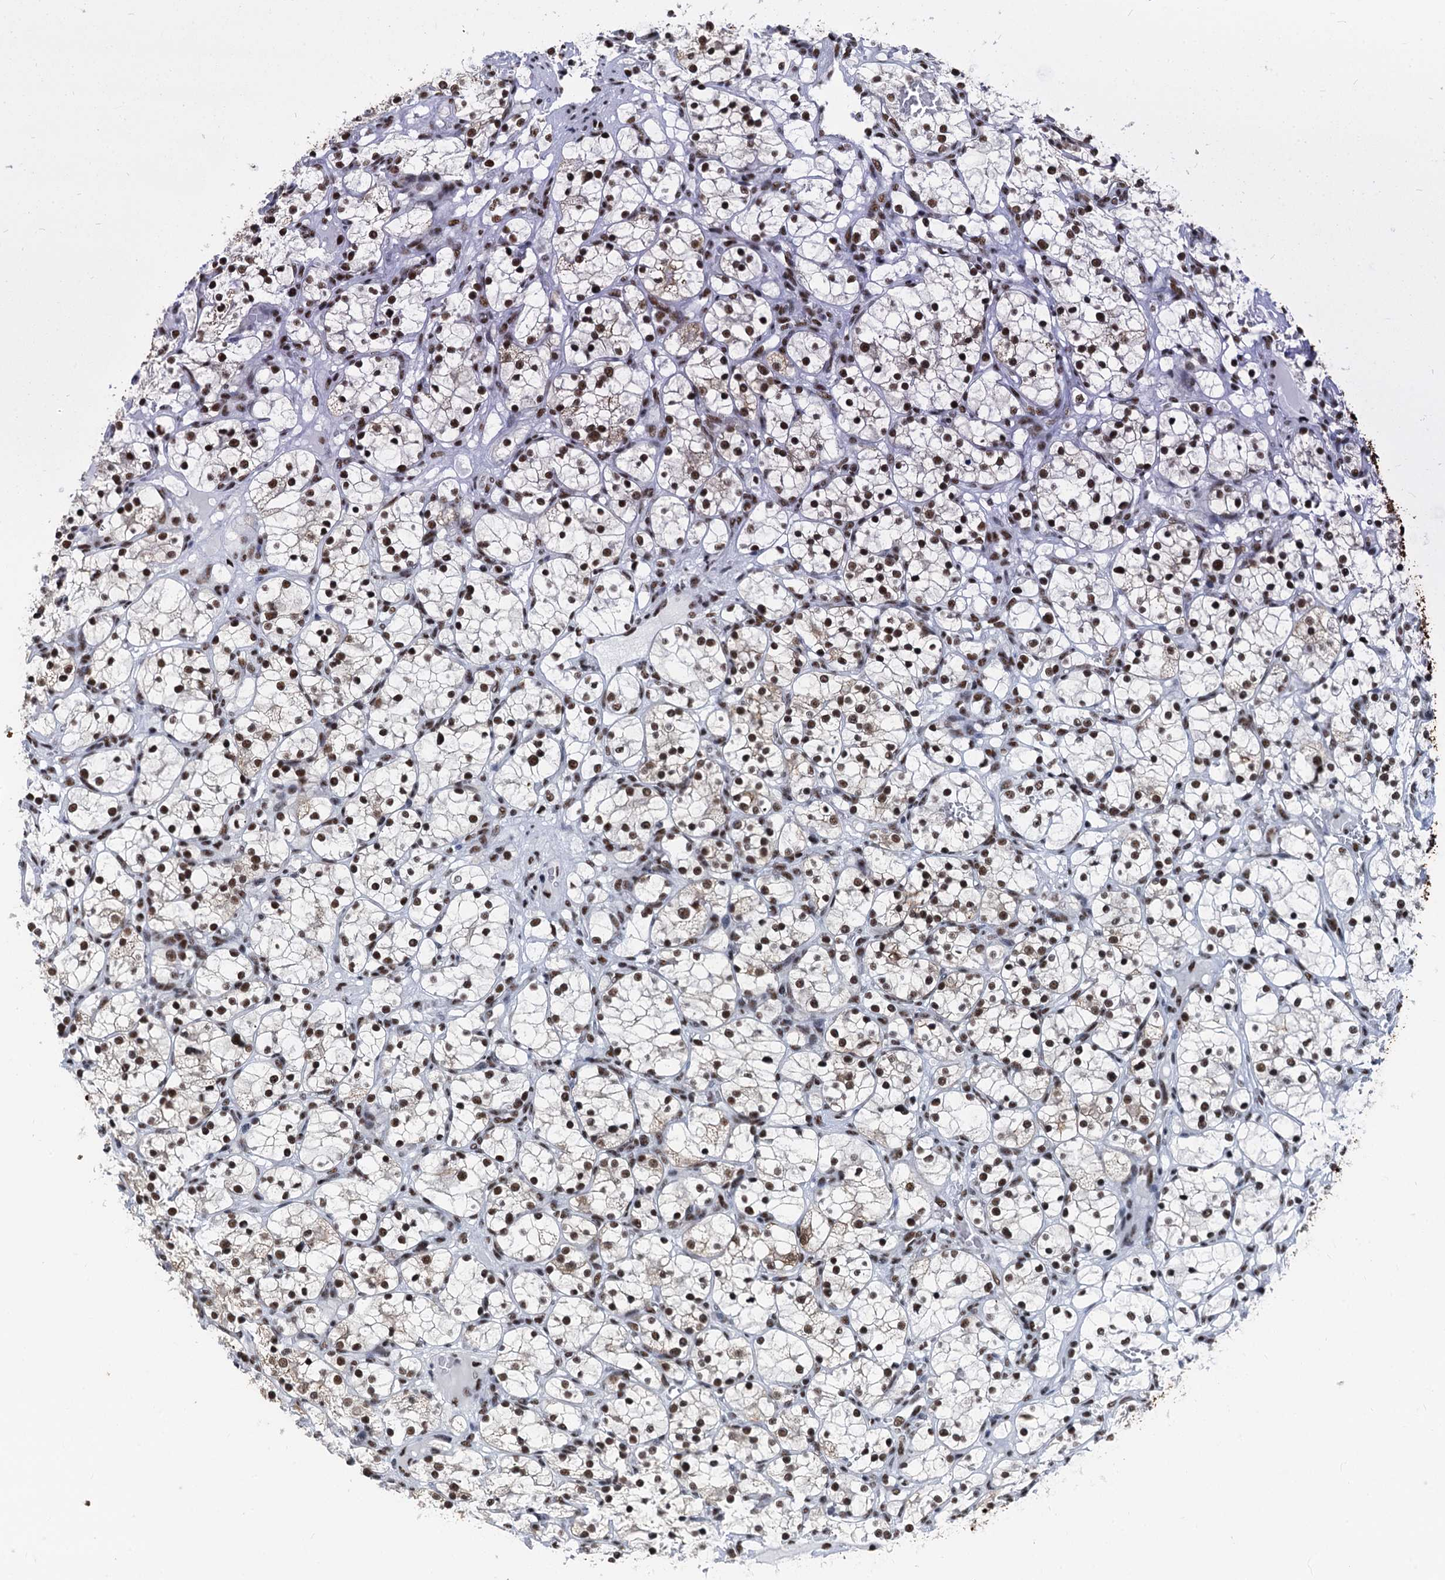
{"staining": {"intensity": "moderate", "quantity": ">75%", "location": "nuclear"}, "tissue": "renal cancer", "cell_type": "Tumor cells", "image_type": "cancer", "snomed": [{"axis": "morphology", "description": "Adenocarcinoma, NOS"}, {"axis": "topography", "description": "Kidney"}], "caption": "This photomicrograph displays immunohistochemistry staining of human adenocarcinoma (renal), with medium moderate nuclear expression in about >75% of tumor cells.", "gene": "DDX23", "patient": {"sex": "female", "age": 69}}